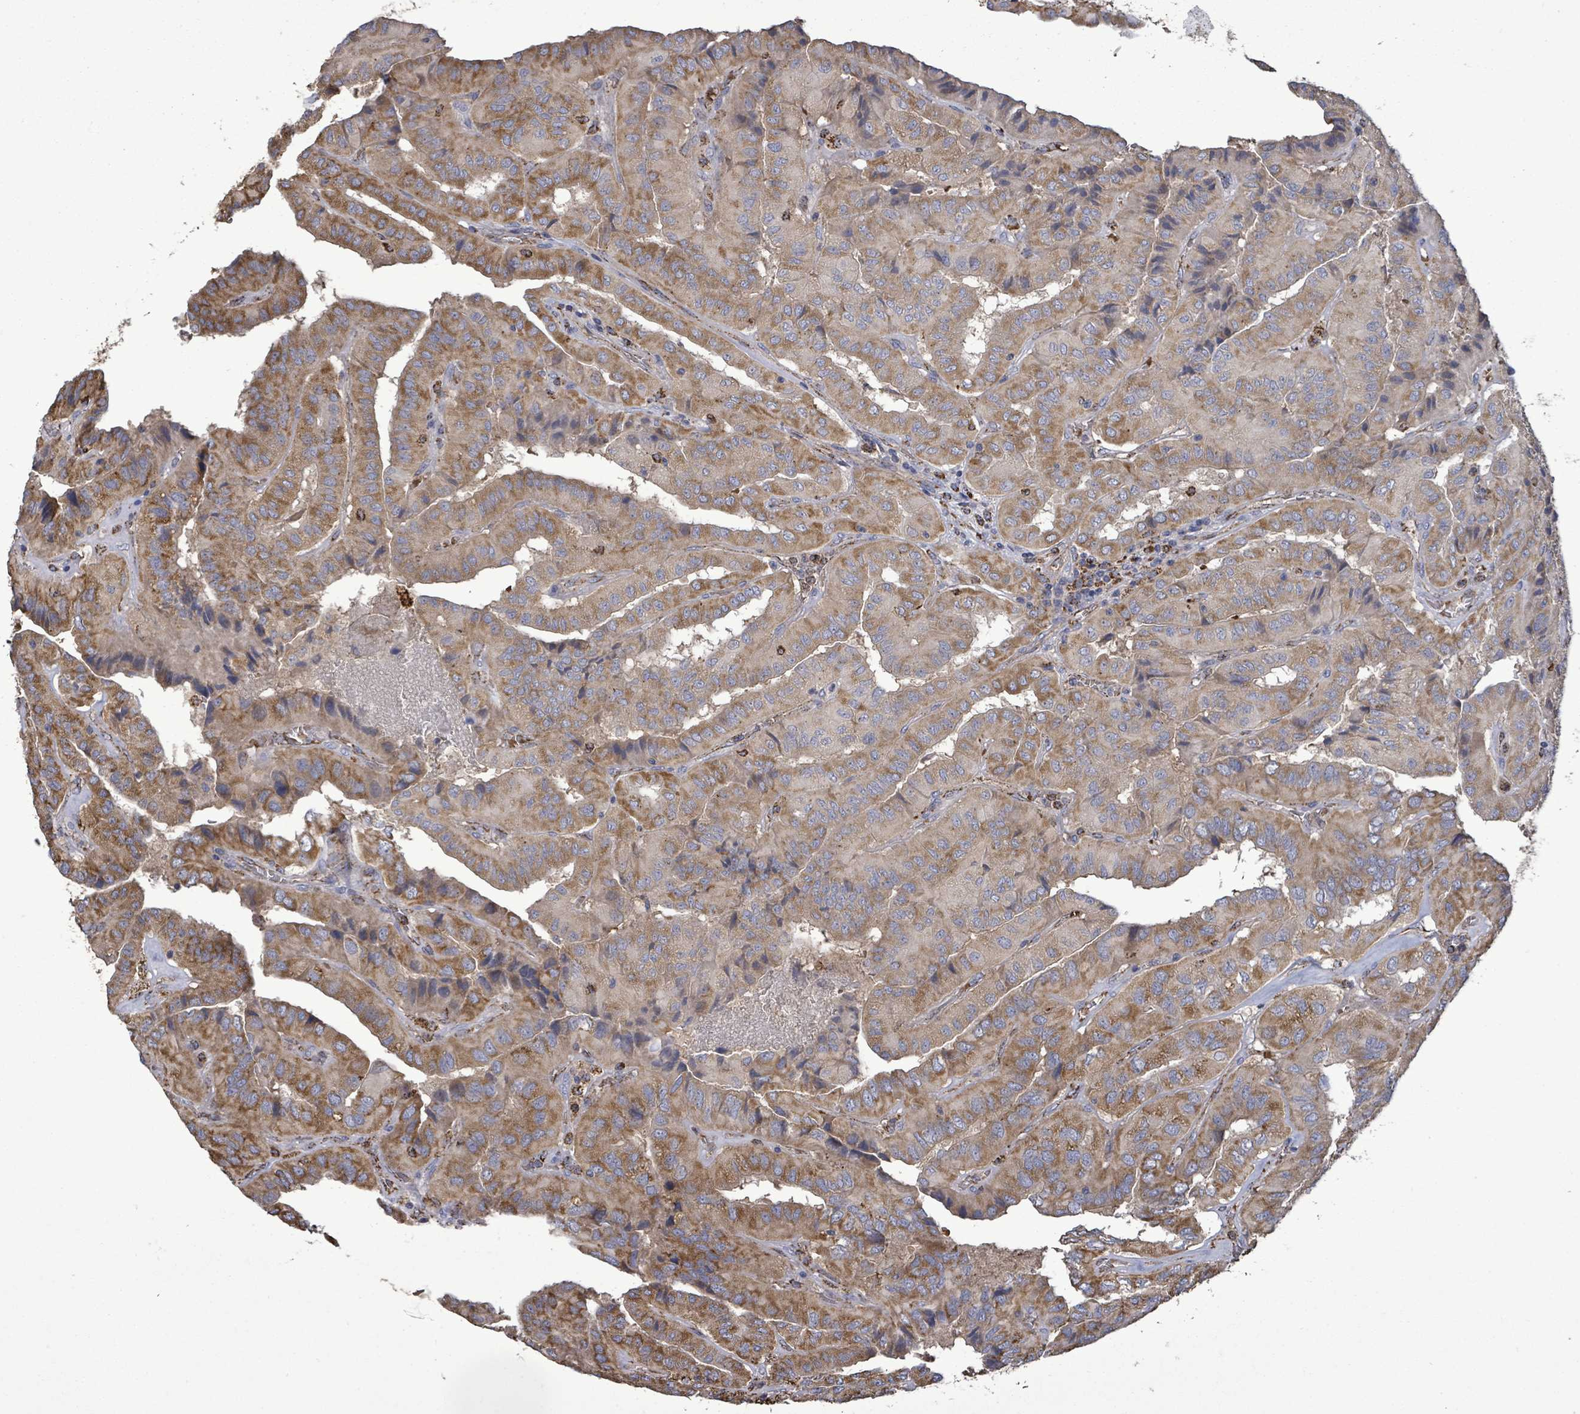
{"staining": {"intensity": "moderate", "quantity": ">75%", "location": "cytoplasmic/membranous"}, "tissue": "thyroid cancer", "cell_type": "Tumor cells", "image_type": "cancer", "snomed": [{"axis": "morphology", "description": "Normal tissue, NOS"}, {"axis": "morphology", "description": "Papillary adenocarcinoma, NOS"}, {"axis": "topography", "description": "Thyroid gland"}], "caption": "This is a photomicrograph of immunohistochemistry staining of papillary adenocarcinoma (thyroid), which shows moderate positivity in the cytoplasmic/membranous of tumor cells.", "gene": "MTMR12", "patient": {"sex": "female", "age": 59}}